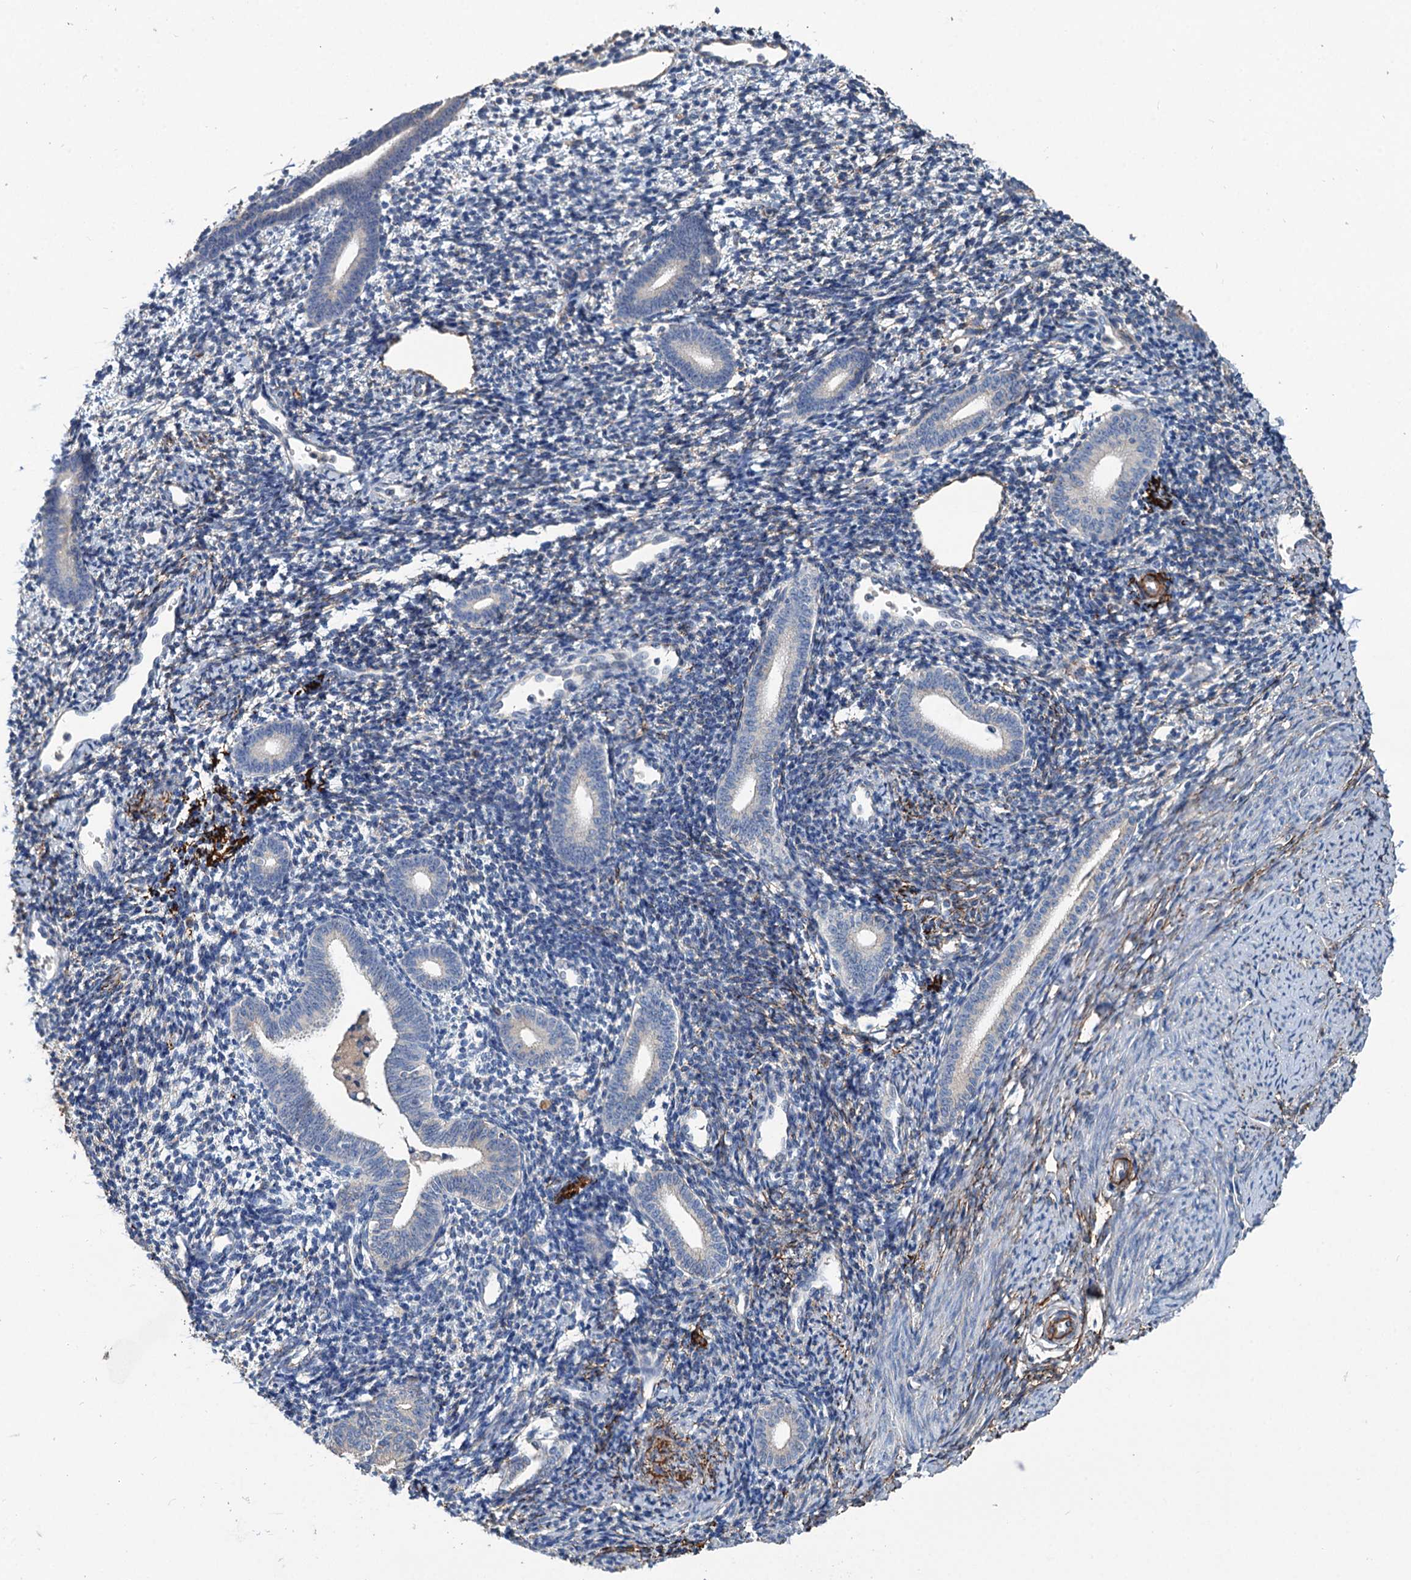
{"staining": {"intensity": "negative", "quantity": "none", "location": "none"}, "tissue": "endometrium", "cell_type": "Cells in endometrial stroma", "image_type": "normal", "snomed": [{"axis": "morphology", "description": "Normal tissue, NOS"}, {"axis": "topography", "description": "Endometrium"}], "caption": "This is an immunohistochemistry (IHC) micrograph of benign human endometrium. There is no positivity in cells in endometrial stroma.", "gene": "URAD", "patient": {"sex": "female", "age": 56}}